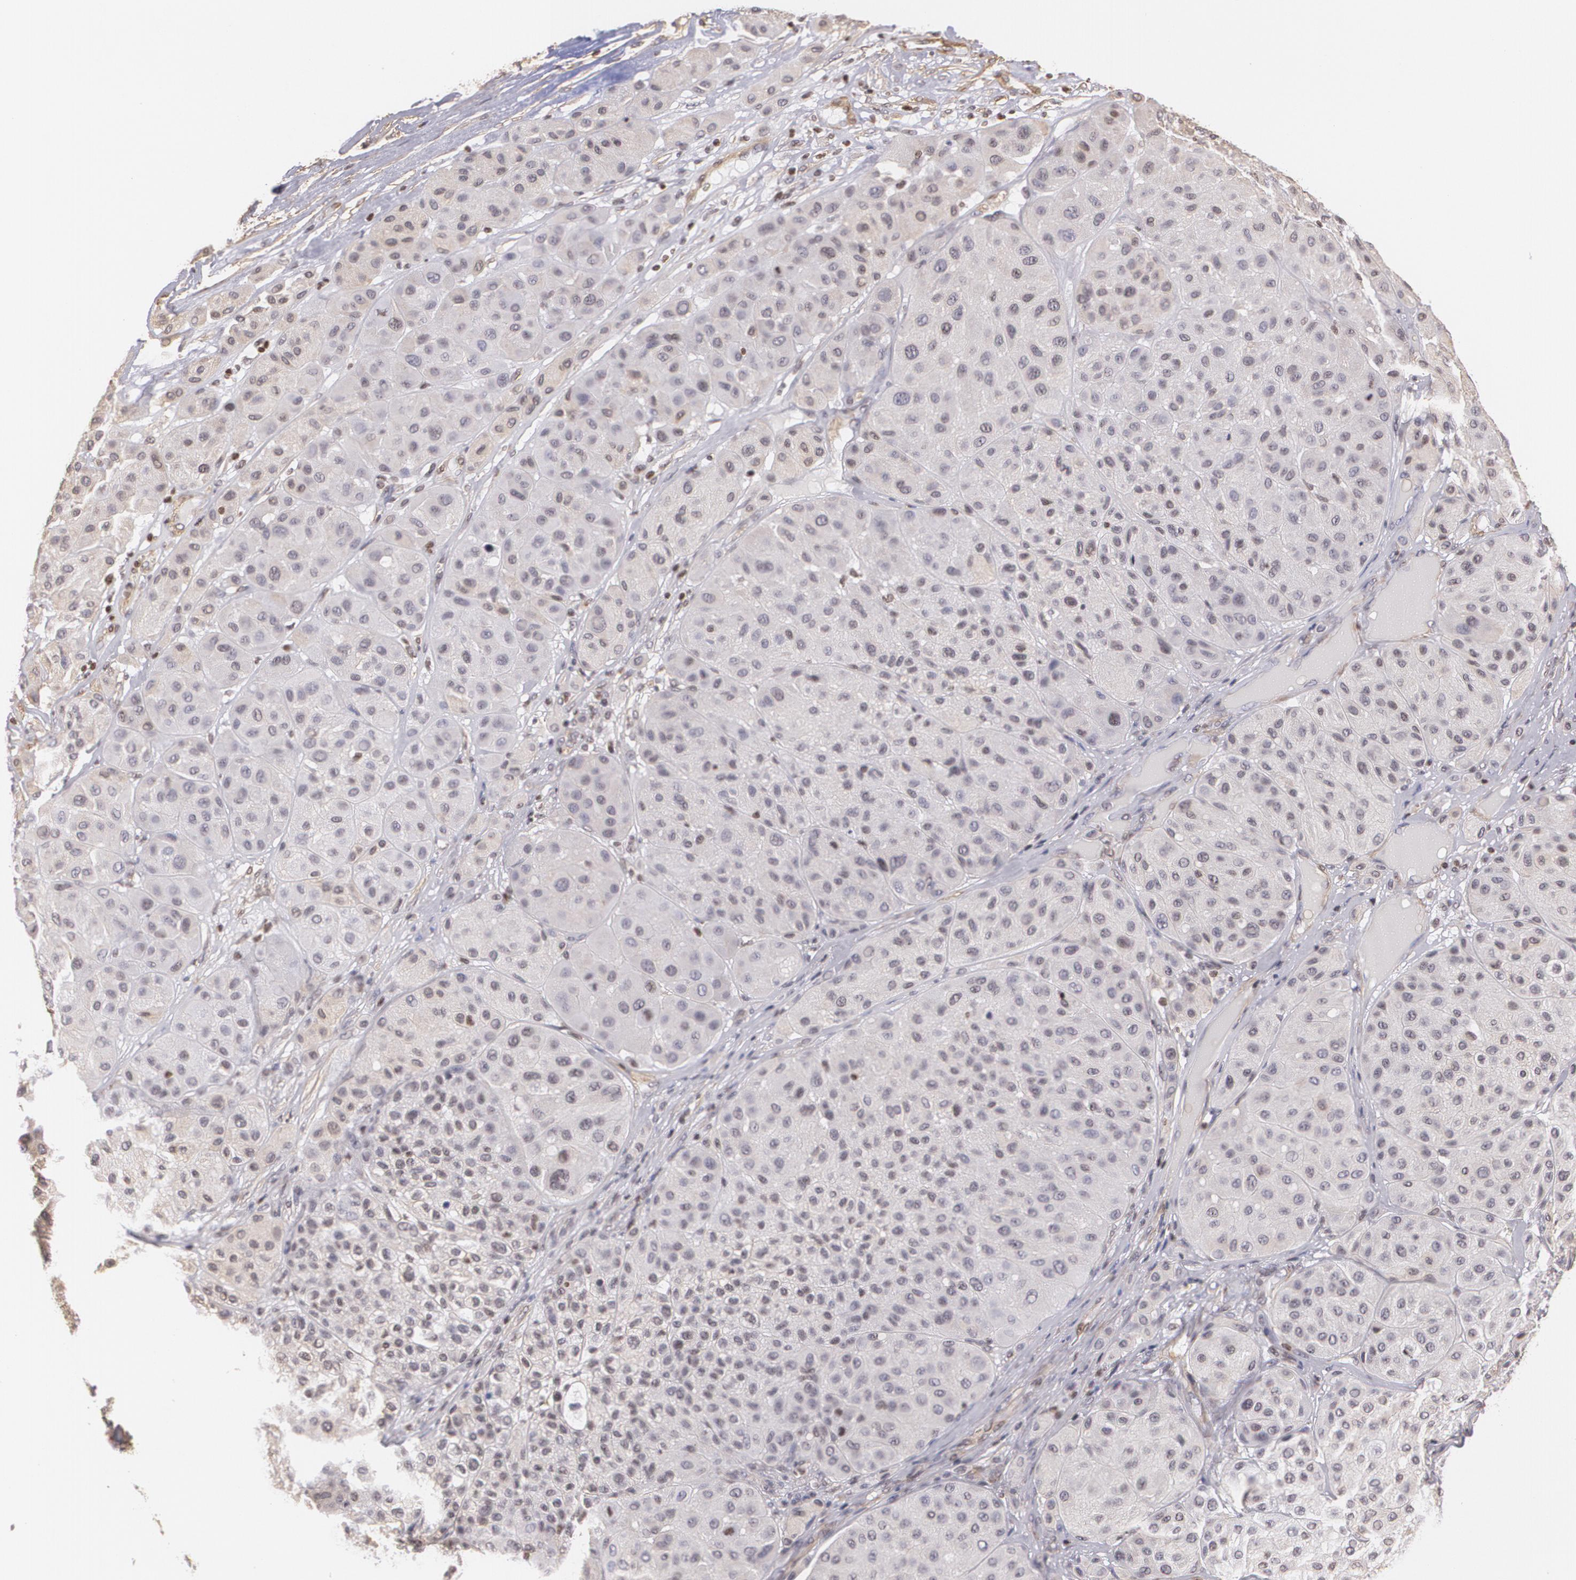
{"staining": {"intensity": "weak", "quantity": "<25%", "location": "cytoplasmic/membranous"}, "tissue": "melanoma", "cell_type": "Tumor cells", "image_type": "cancer", "snomed": [{"axis": "morphology", "description": "Normal tissue, NOS"}, {"axis": "morphology", "description": "Malignant melanoma, Metastatic site"}, {"axis": "topography", "description": "Skin"}], "caption": "Photomicrograph shows no protein expression in tumor cells of malignant melanoma (metastatic site) tissue.", "gene": "VAMP1", "patient": {"sex": "male", "age": 41}}